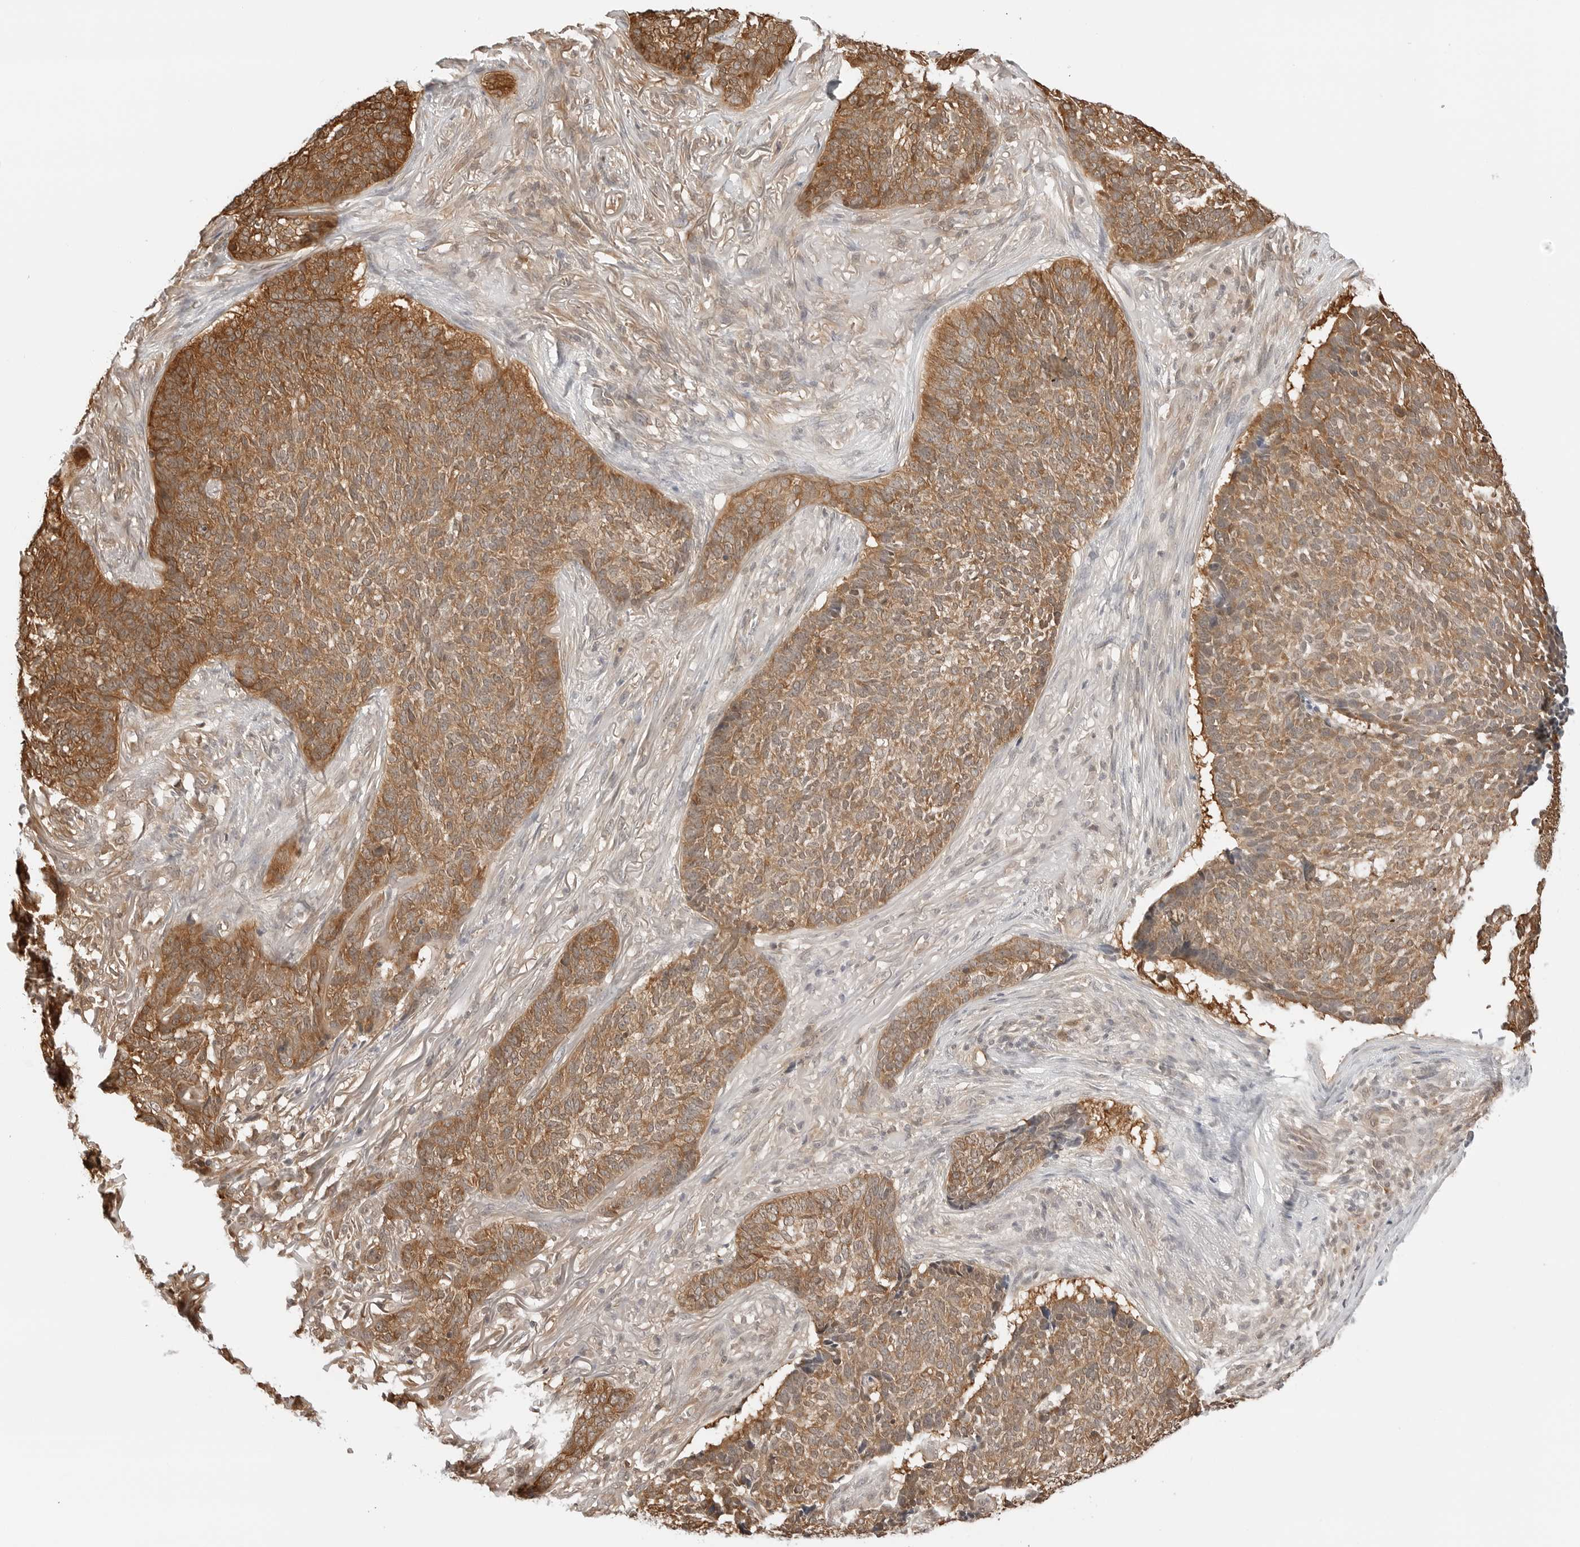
{"staining": {"intensity": "moderate", "quantity": ">75%", "location": "cytoplasmic/membranous"}, "tissue": "skin cancer", "cell_type": "Tumor cells", "image_type": "cancer", "snomed": [{"axis": "morphology", "description": "Basal cell carcinoma"}, {"axis": "topography", "description": "Skin"}], "caption": "An IHC photomicrograph of tumor tissue is shown. Protein staining in brown shows moderate cytoplasmic/membranous positivity in skin cancer (basal cell carcinoma) within tumor cells.", "gene": "NUDC", "patient": {"sex": "male", "age": 85}}